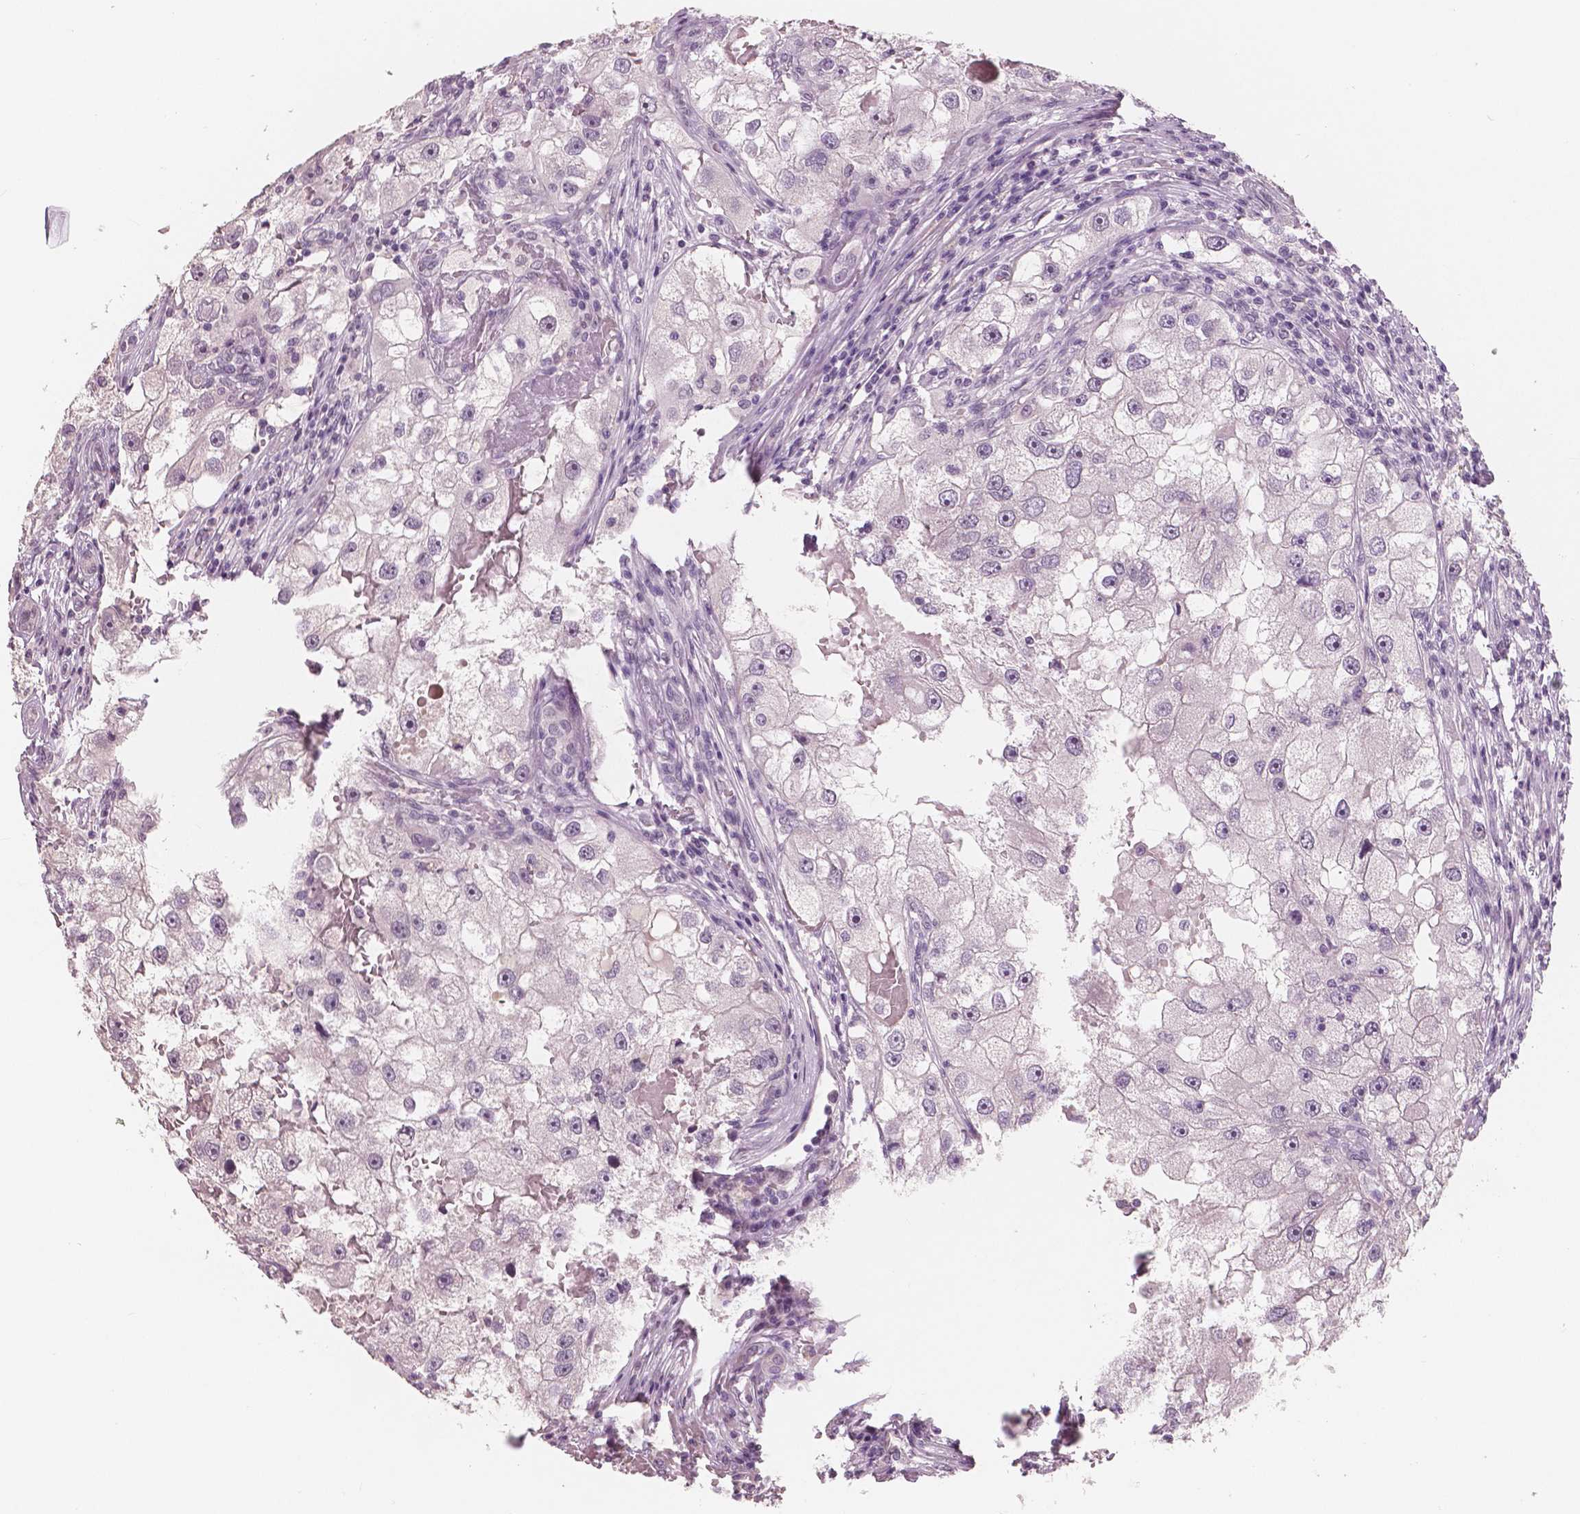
{"staining": {"intensity": "negative", "quantity": "none", "location": "none"}, "tissue": "renal cancer", "cell_type": "Tumor cells", "image_type": "cancer", "snomed": [{"axis": "morphology", "description": "Adenocarcinoma, NOS"}, {"axis": "topography", "description": "Kidney"}], "caption": "Immunohistochemistry (IHC) histopathology image of renal adenocarcinoma stained for a protein (brown), which displays no staining in tumor cells. The staining is performed using DAB brown chromogen with nuclei counter-stained in using hematoxylin.", "gene": "NECAB1", "patient": {"sex": "male", "age": 63}}